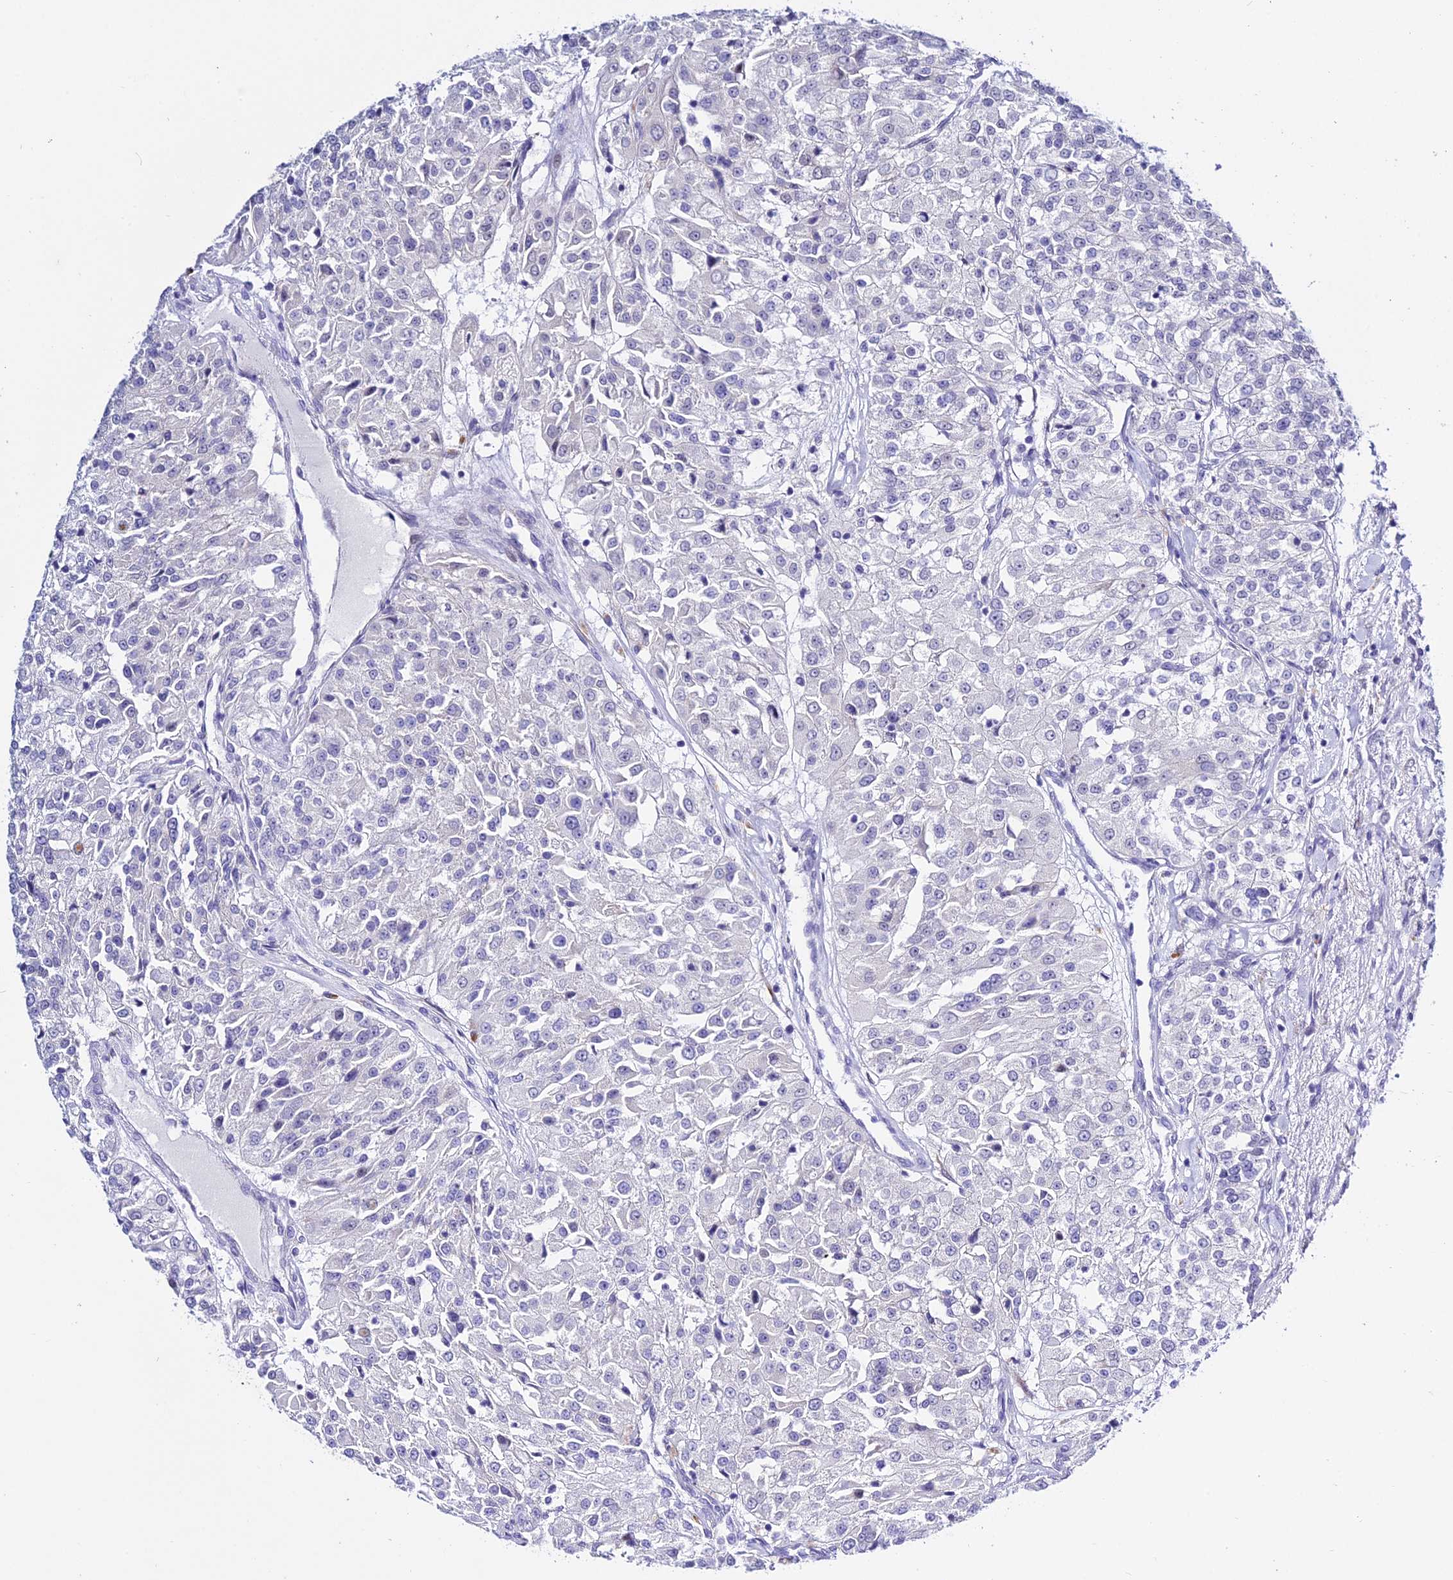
{"staining": {"intensity": "negative", "quantity": "none", "location": "none"}, "tissue": "renal cancer", "cell_type": "Tumor cells", "image_type": "cancer", "snomed": [{"axis": "morphology", "description": "Adenocarcinoma, NOS"}, {"axis": "topography", "description": "Kidney"}], "caption": "Tumor cells show no significant staining in adenocarcinoma (renal).", "gene": "POFUT2", "patient": {"sex": "female", "age": 63}}